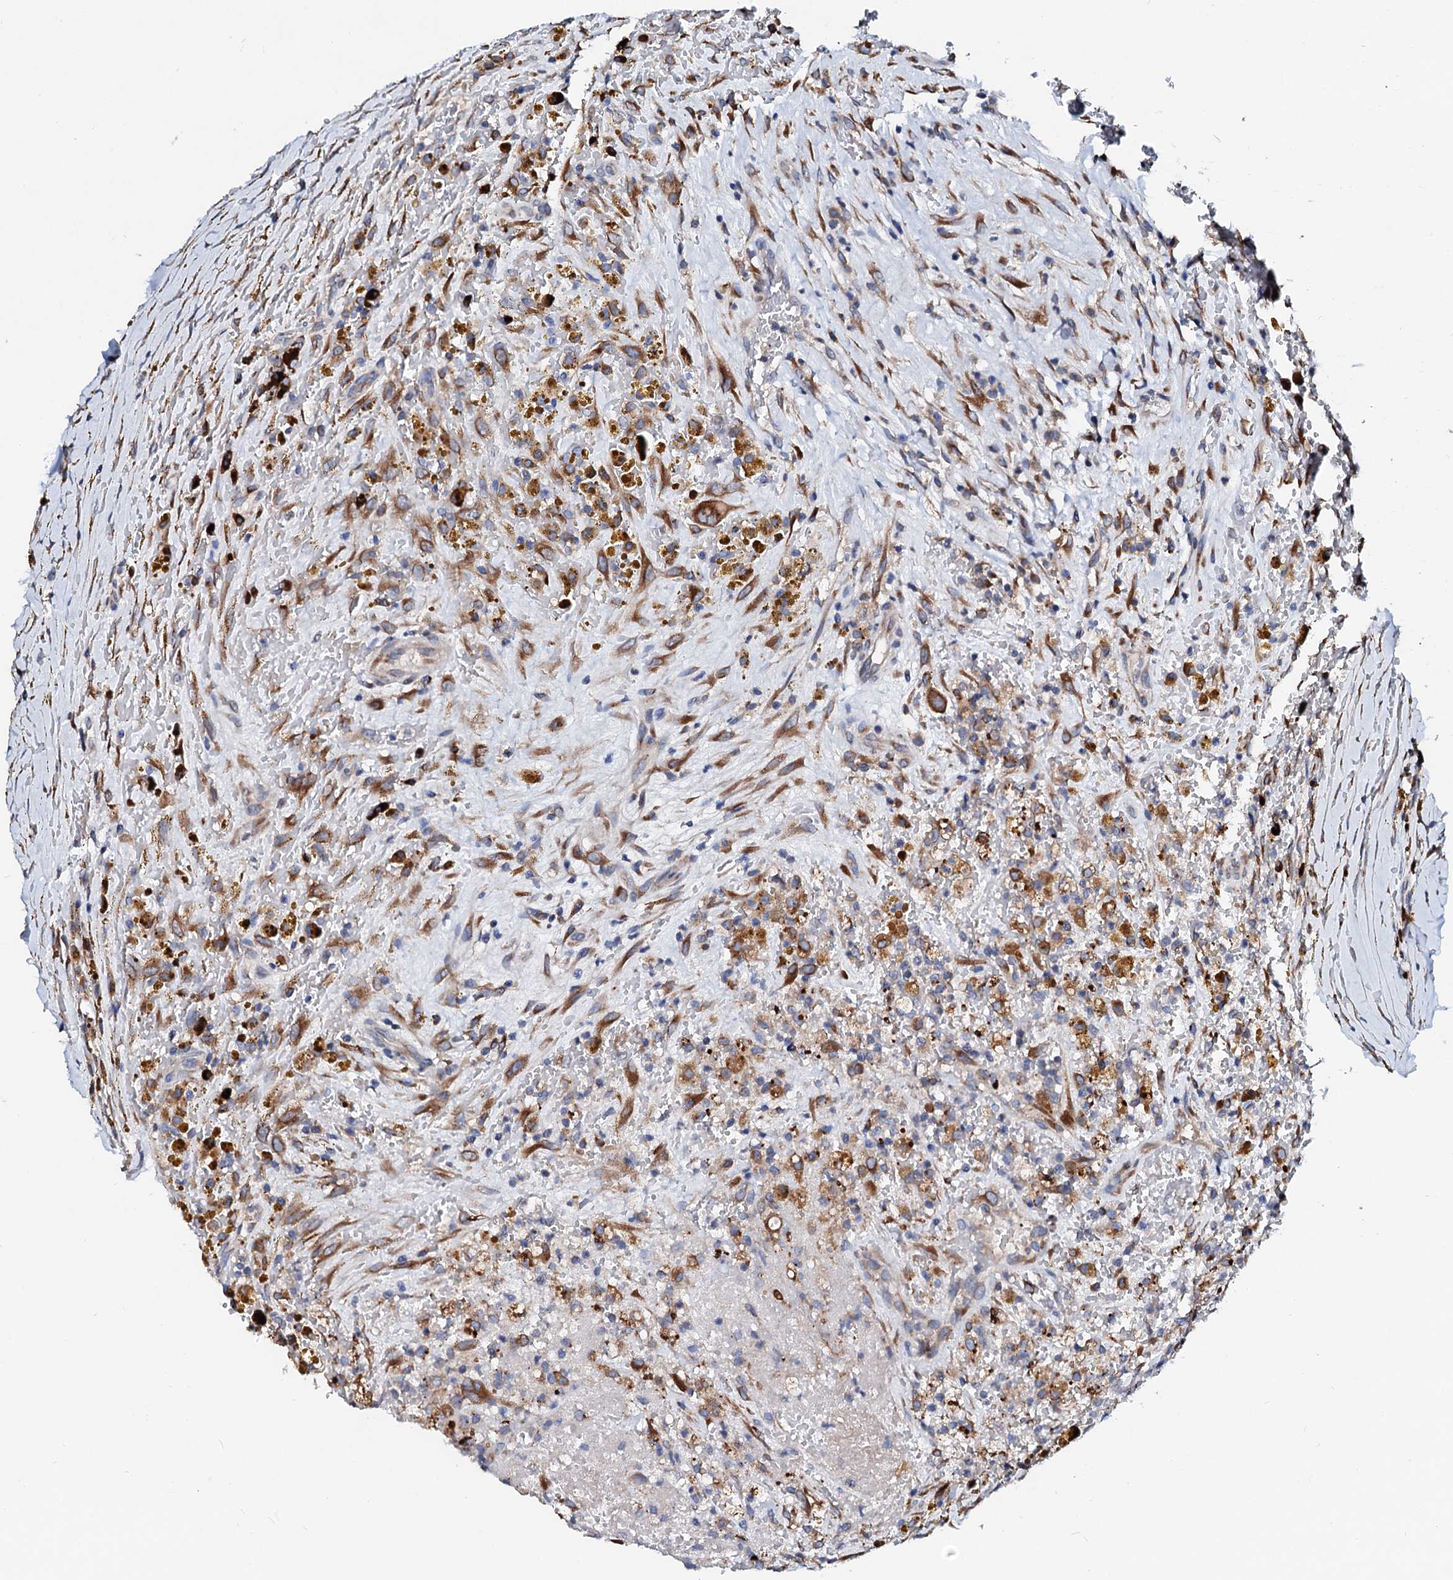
{"staining": {"intensity": "strong", "quantity": ">75%", "location": "cytoplasmic/membranous"}, "tissue": "thyroid cancer", "cell_type": "Tumor cells", "image_type": "cancer", "snomed": [{"axis": "morphology", "description": "Papillary adenocarcinoma, NOS"}, {"axis": "topography", "description": "Thyroid gland"}], "caption": "Thyroid papillary adenocarcinoma was stained to show a protein in brown. There is high levels of strong cytoplasmic/membranous staining in about >75% of tumor cells.", "gene": "LMAN1", "patient": {"sex": "male", "age": 77}}